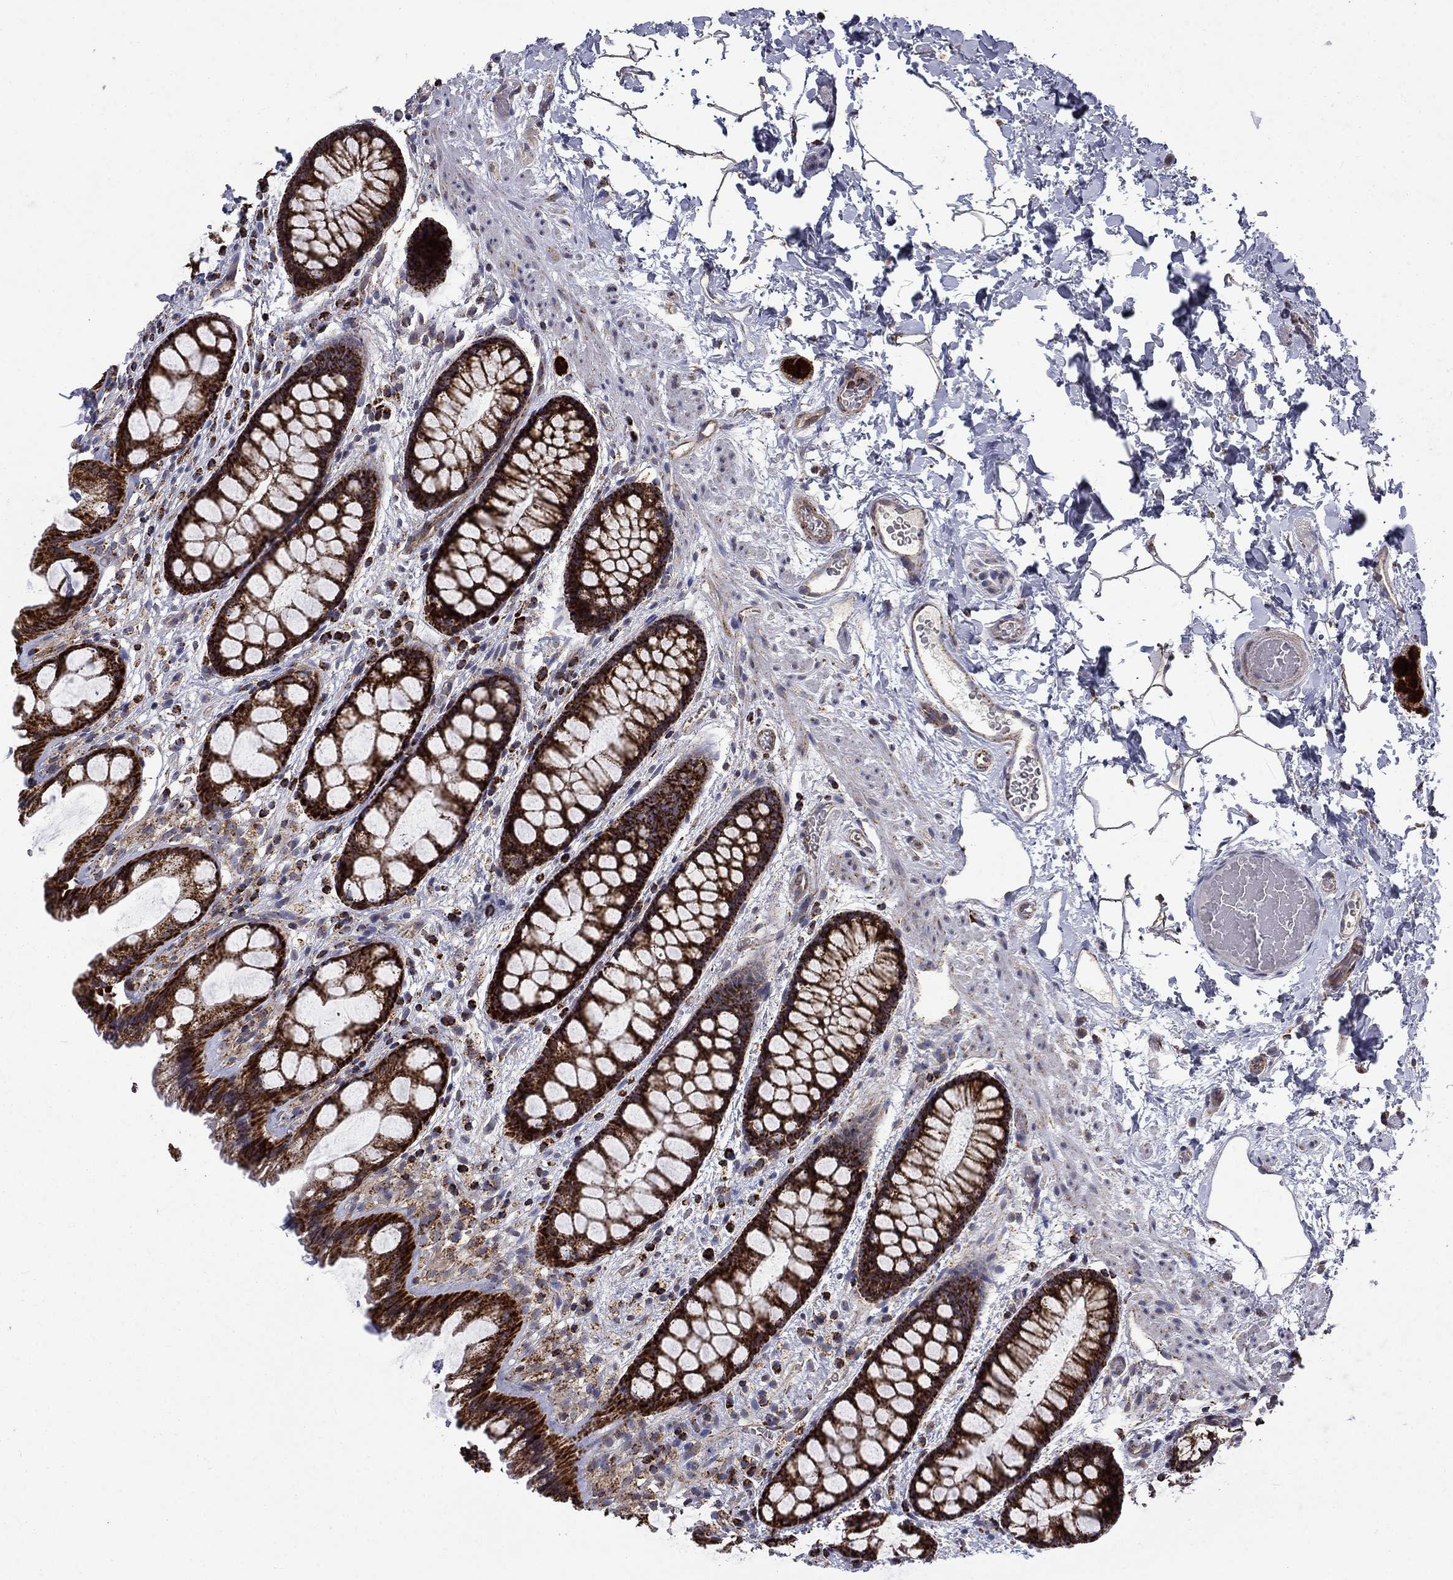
{"staining": {"intensity": "strong", "quantity": ">75%", "location": "cytoplasmic/membranous"}, "tissue": "rectum", "cell_type": "Glandular cells", "image_type": "normal", "snomed": [{"axis": "morphology", "description": "Normal tissue, NOS"}, {"axis": "topography", "description": "Rectum"}], "caption": "Immunohistochemical staining of normal rectum reveals high levels of strong cytoplasmic/membranous positivity in about >75% of glandular cells. (DAB IHC with brightfield microscopy, high magnification).", "gene": "PCBP3", "patient": {"sex": "female", "age": 62}}